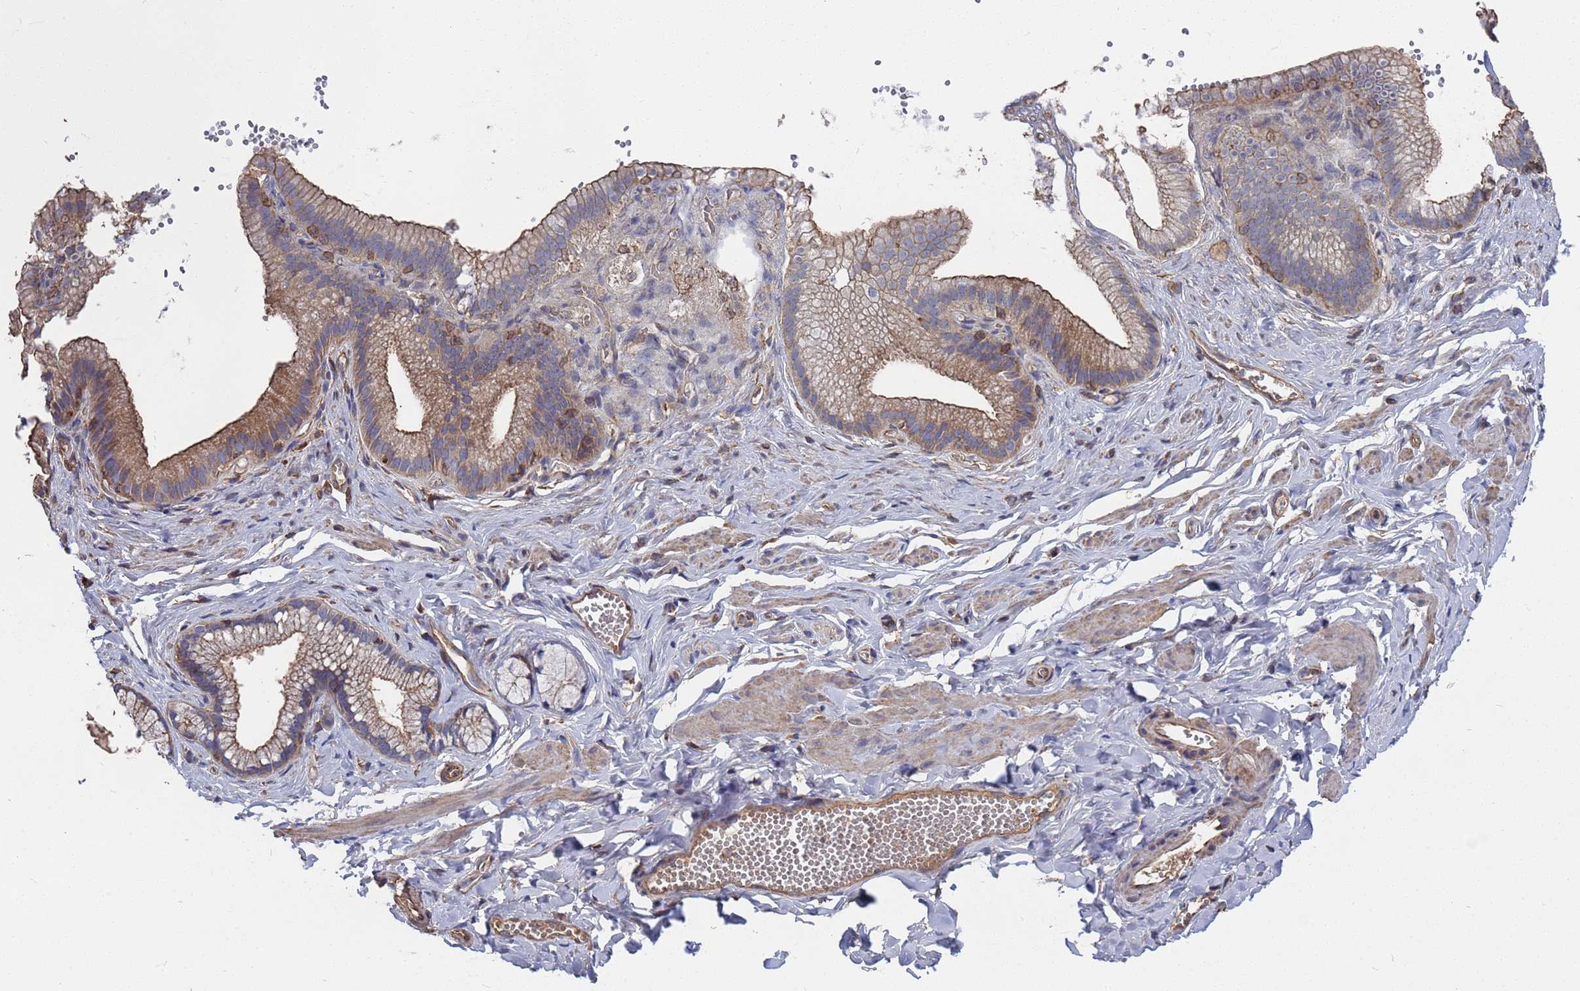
{"staining": {"intensity": "moderate", "quantity": ">75%", "location": "cytoplasmic/membranous"}, "tissue": "adipose tissue", "cell_type": "Adipocytes", "image_type": "normal", "snomed": [{"axis": "morphology", "description": "Normal tissue, NOS"}, {"axis": "topography", "description": "Gallbladder"}, {"axis": "topography", "description": "Peripheral nerve tissue"}], "caption": "IHC staining of normal adipose tissue, which demonstrates medium levels of moderate cytoplasmic/membranous staining in about >75% of adipocytes indicating moderate cytoplasmic/membranous protein staining. The staining was performed using DAB (3,3'-diaminobenzidine) (brown) for protein detection and nuclei were counterstained in hematoxylin (blue).", "gene": "PYCR1", "patient": {"sex": "male", "age": 38}}